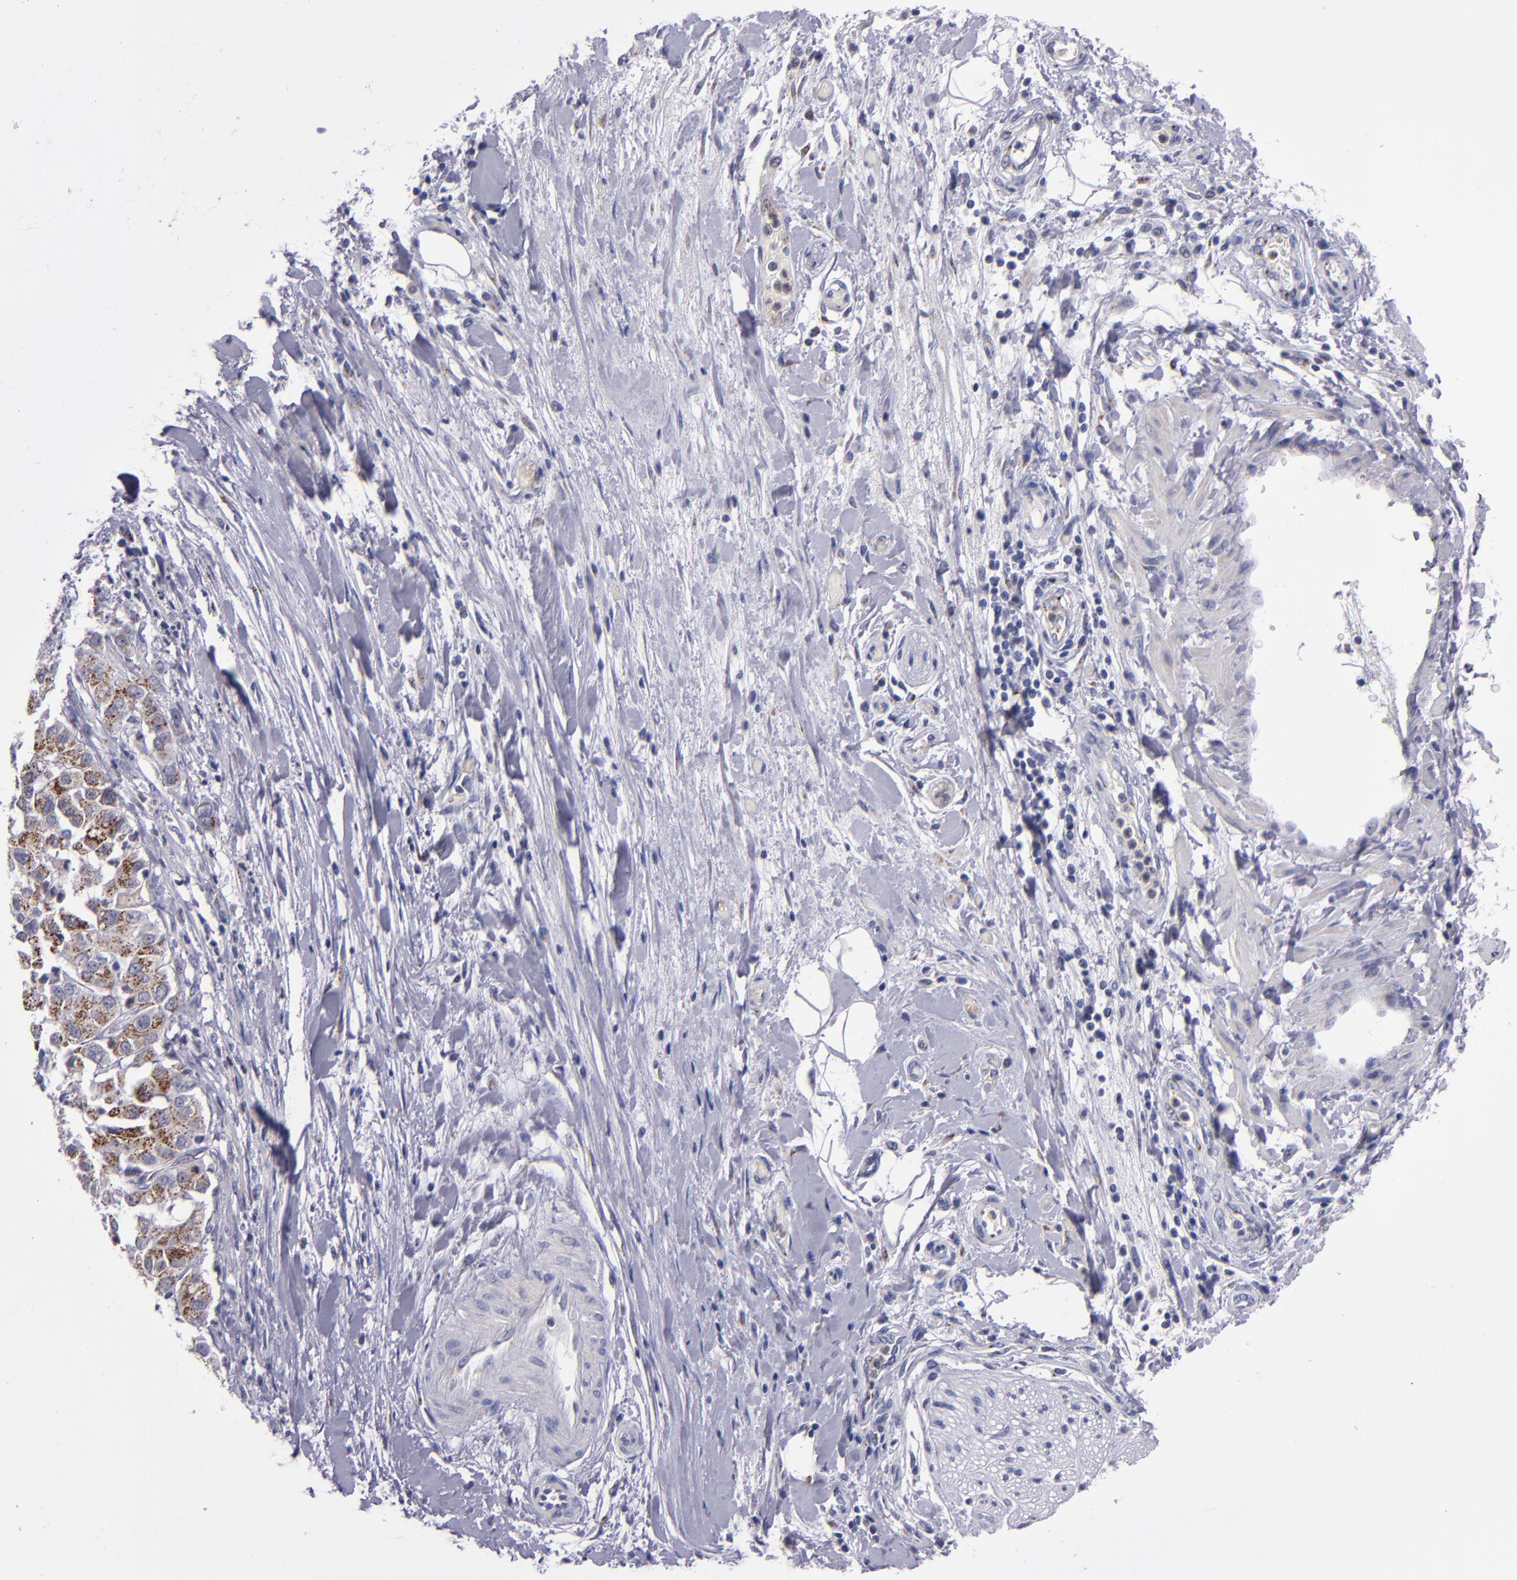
{"staining": {"intensity": "strong", "quantity": ">75%", "location": "cytoplasmic/membranous"}, "tissue": "pancreatic cancer", "cell_type": "Tumor cells", "image_type": "cancer", "snomed": [{"axis": "morphology", "description": "Adenocarcinoma, NOS"}, {"axis": "topography", "description": "Pancreas"}], "caption": "Adenocarcinoma (pancreatic) was stained to show a protein in brown. There is high levels of strong cytoplasmic/membranous staining in about >75% of tumor cells. (DAB (3,3'-diaminobenzidine) IHC with brightfield microscopy, high magnification).", "gene": "RAB41", "patient": {"sex": "female", "age": 52}}